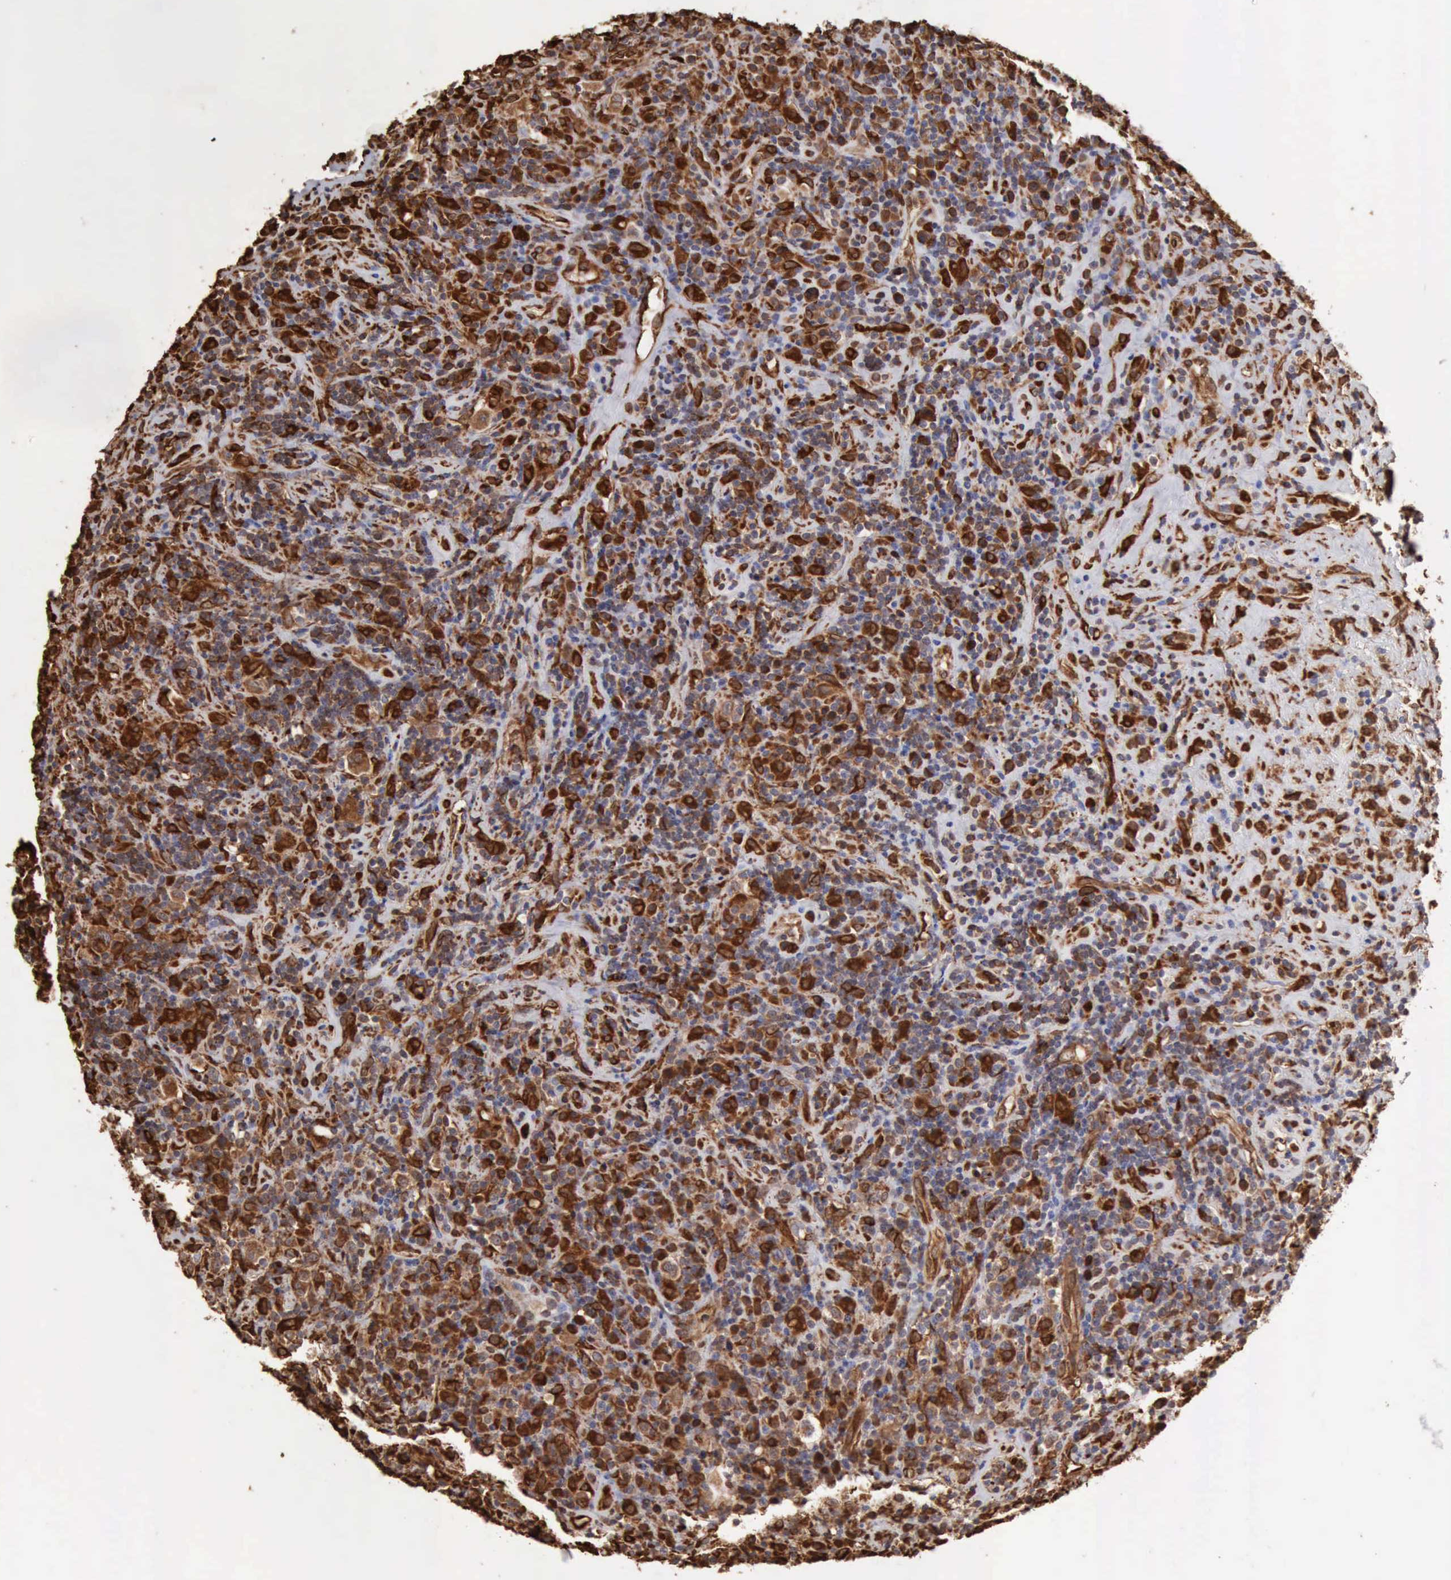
{"staining": {"intensity": "strong", "quantity": ">75%", "location": "cytoplasmic/membranous,nuclear"}, "tissue": "lymphoma", "cell_type": "Tumor cells", "image_type": "cancer", "snomed": [{"axis": "morphology", "description": "Hodgkin's disease, NOS"}, {"axis": "topography", "description": "Lymph node"}], "caption": "Lymphoma was stained to show a protein in brown. There is high levels of strong cytoplasmic/membranous and nuclear positivity in about >75% of tumor cells.", "gene": "APOL2", "patient": {"sex": "male", "age": 46}}